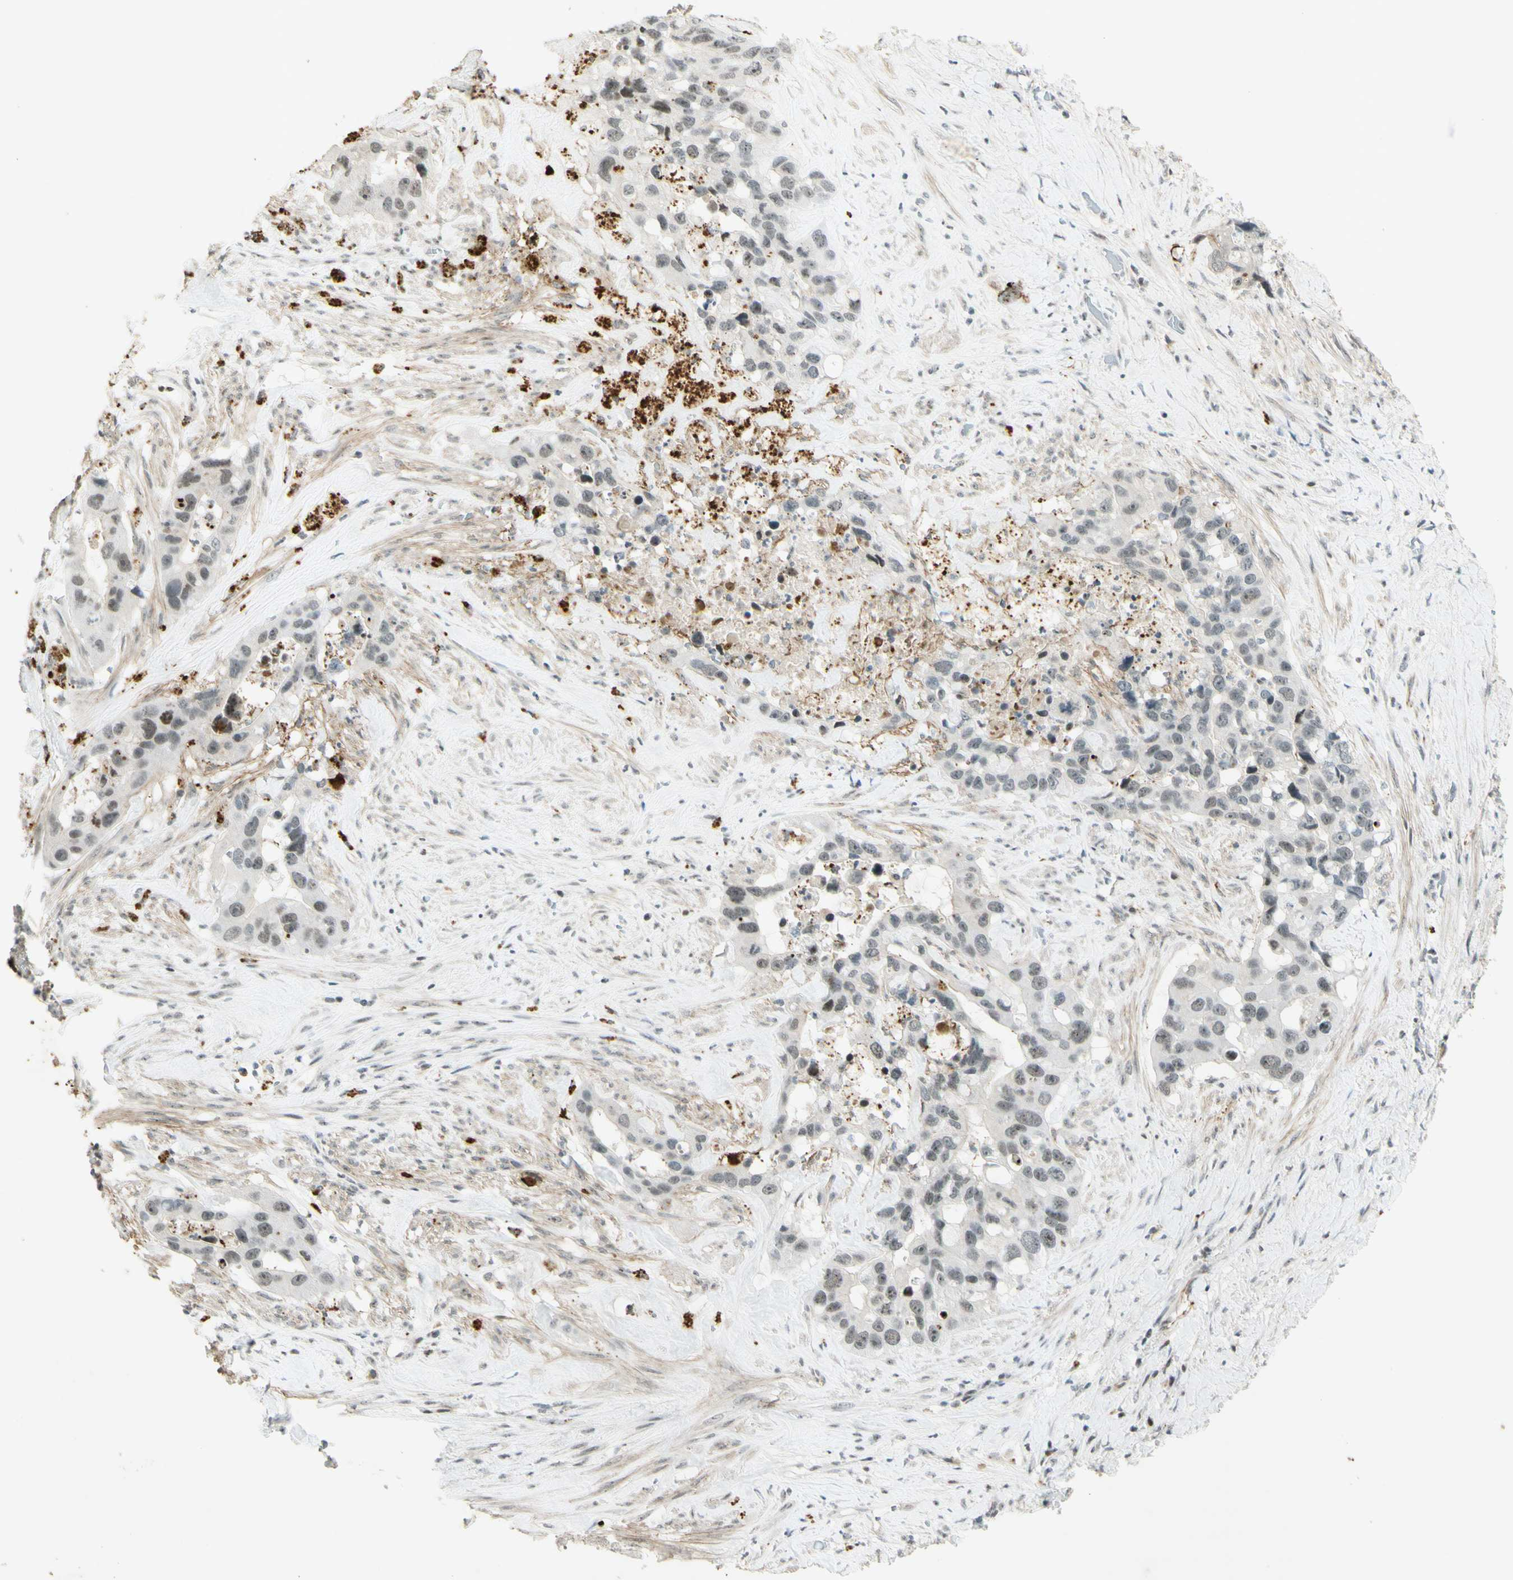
{"staining": {"intensity": "weak", "quantity": ">75%", "location": "nuclear"}, "tissue": "liver cancer", "cell_type": "Tumor cells", "image_type": "cancer", "snomed": [{"axis": "morphology", "description": "Cholangiocarcinoma"}, {"axis": "topography", "description": "Liver"}], "caption": "Protein positivity by immunohistochemistry demonstrates weak nuclear expression in approximately >75% of tumor cells in liver cancer (cholangiocarcinoma). (Brightfield microscopy of DAB IHC at high magnification).", "gene": "IRF1", "patient": {"sex": "female", "age": 65}}